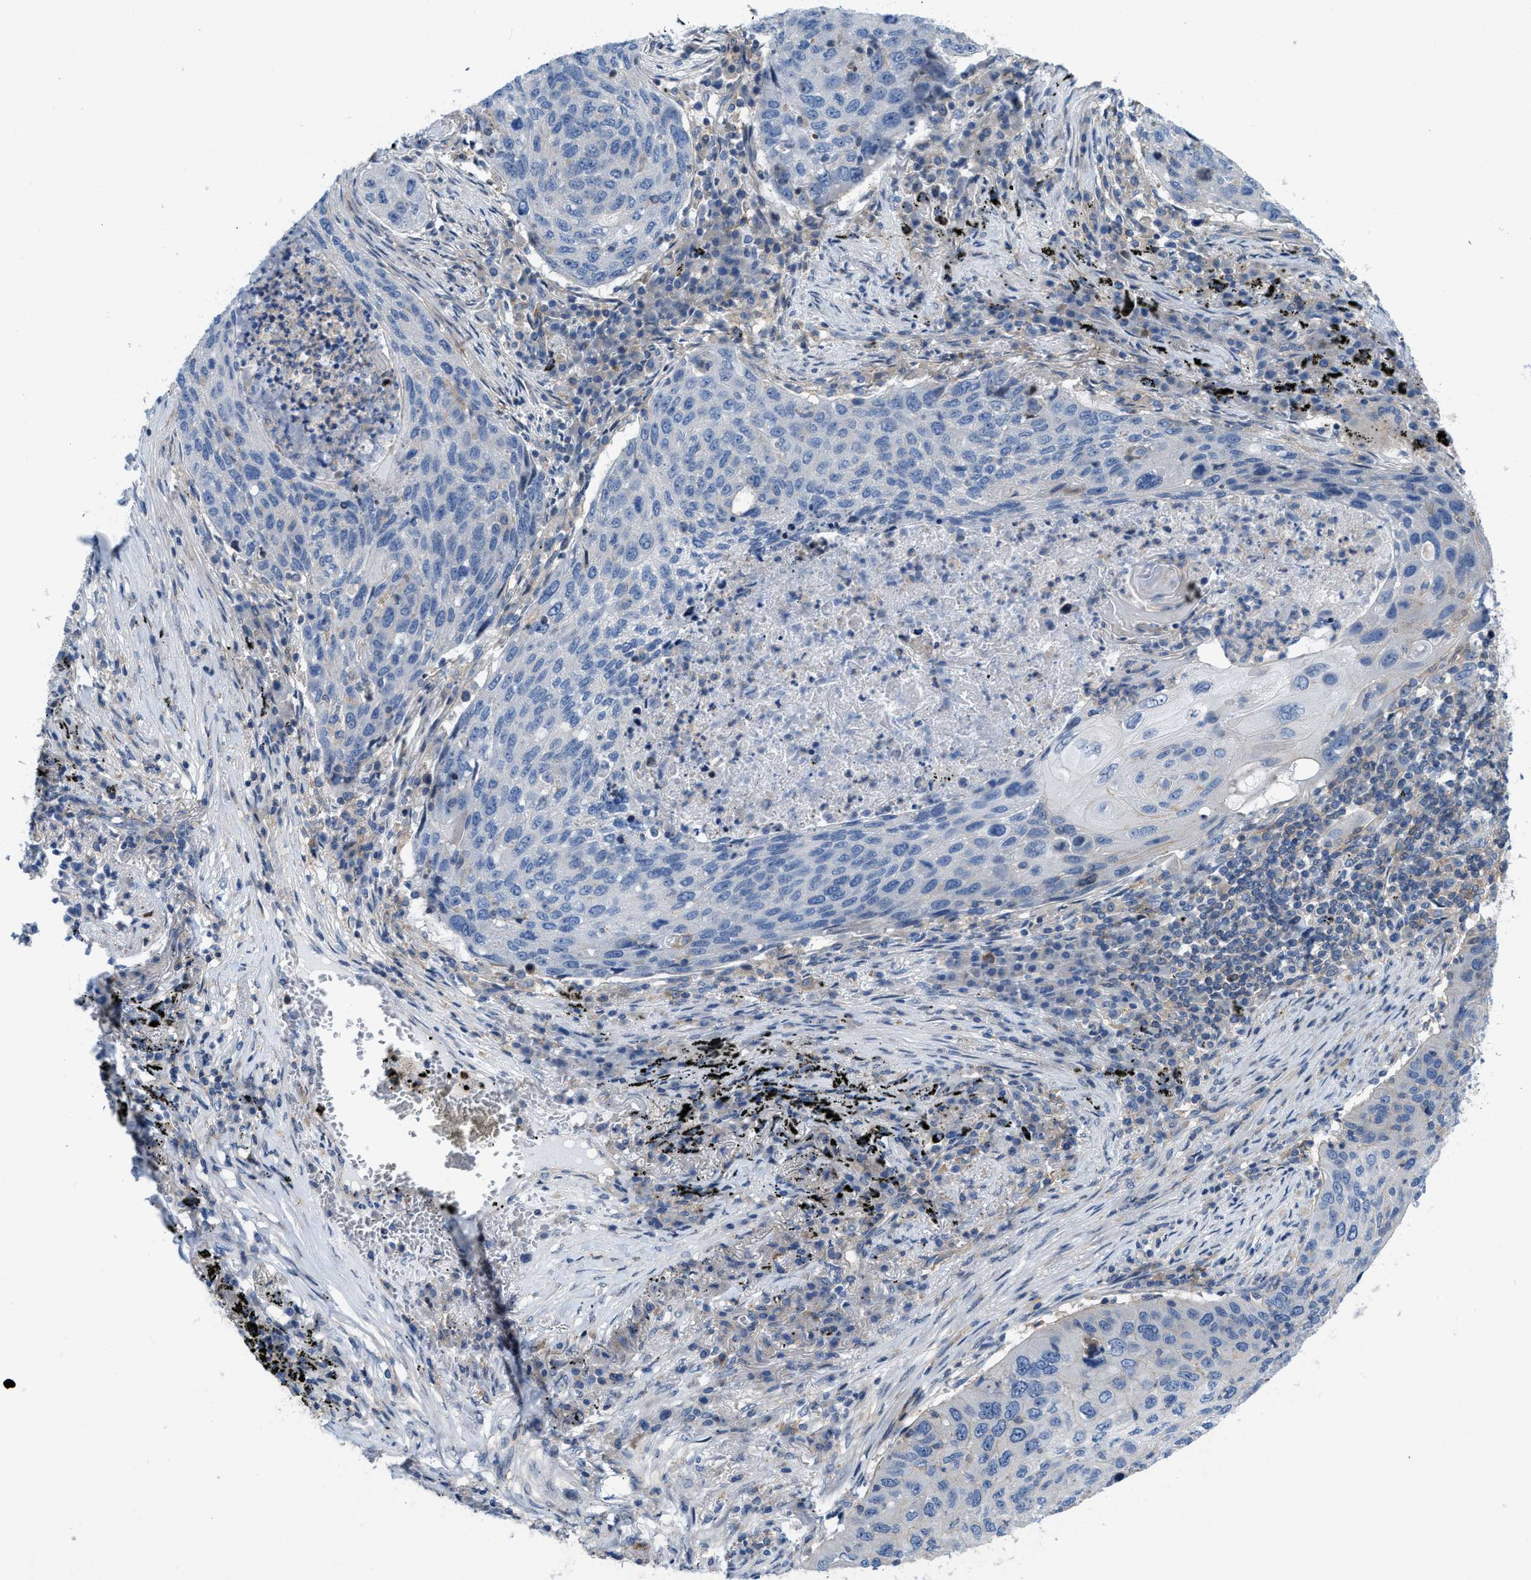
{"staining": {"intensity": "negative", "quantity": "none", "location": "none"}, "tissue": "lung cancer", "cell_type": "Tumor cells", "image_type": "cancer", "snomed": [{"axis": "morphology", "description": "Squamous cell carcinoma, NOS"}, {"axis": "topography", "description": "Lung"}], "caption": "DAB (3,3'-diaminobenzidine) immunohistochemical staining of human lung squamous cell carcinoma displays no significant expression in tumor cells.", "gene": "MYO18A", "patient": {"sex": "female", "age": 63}}